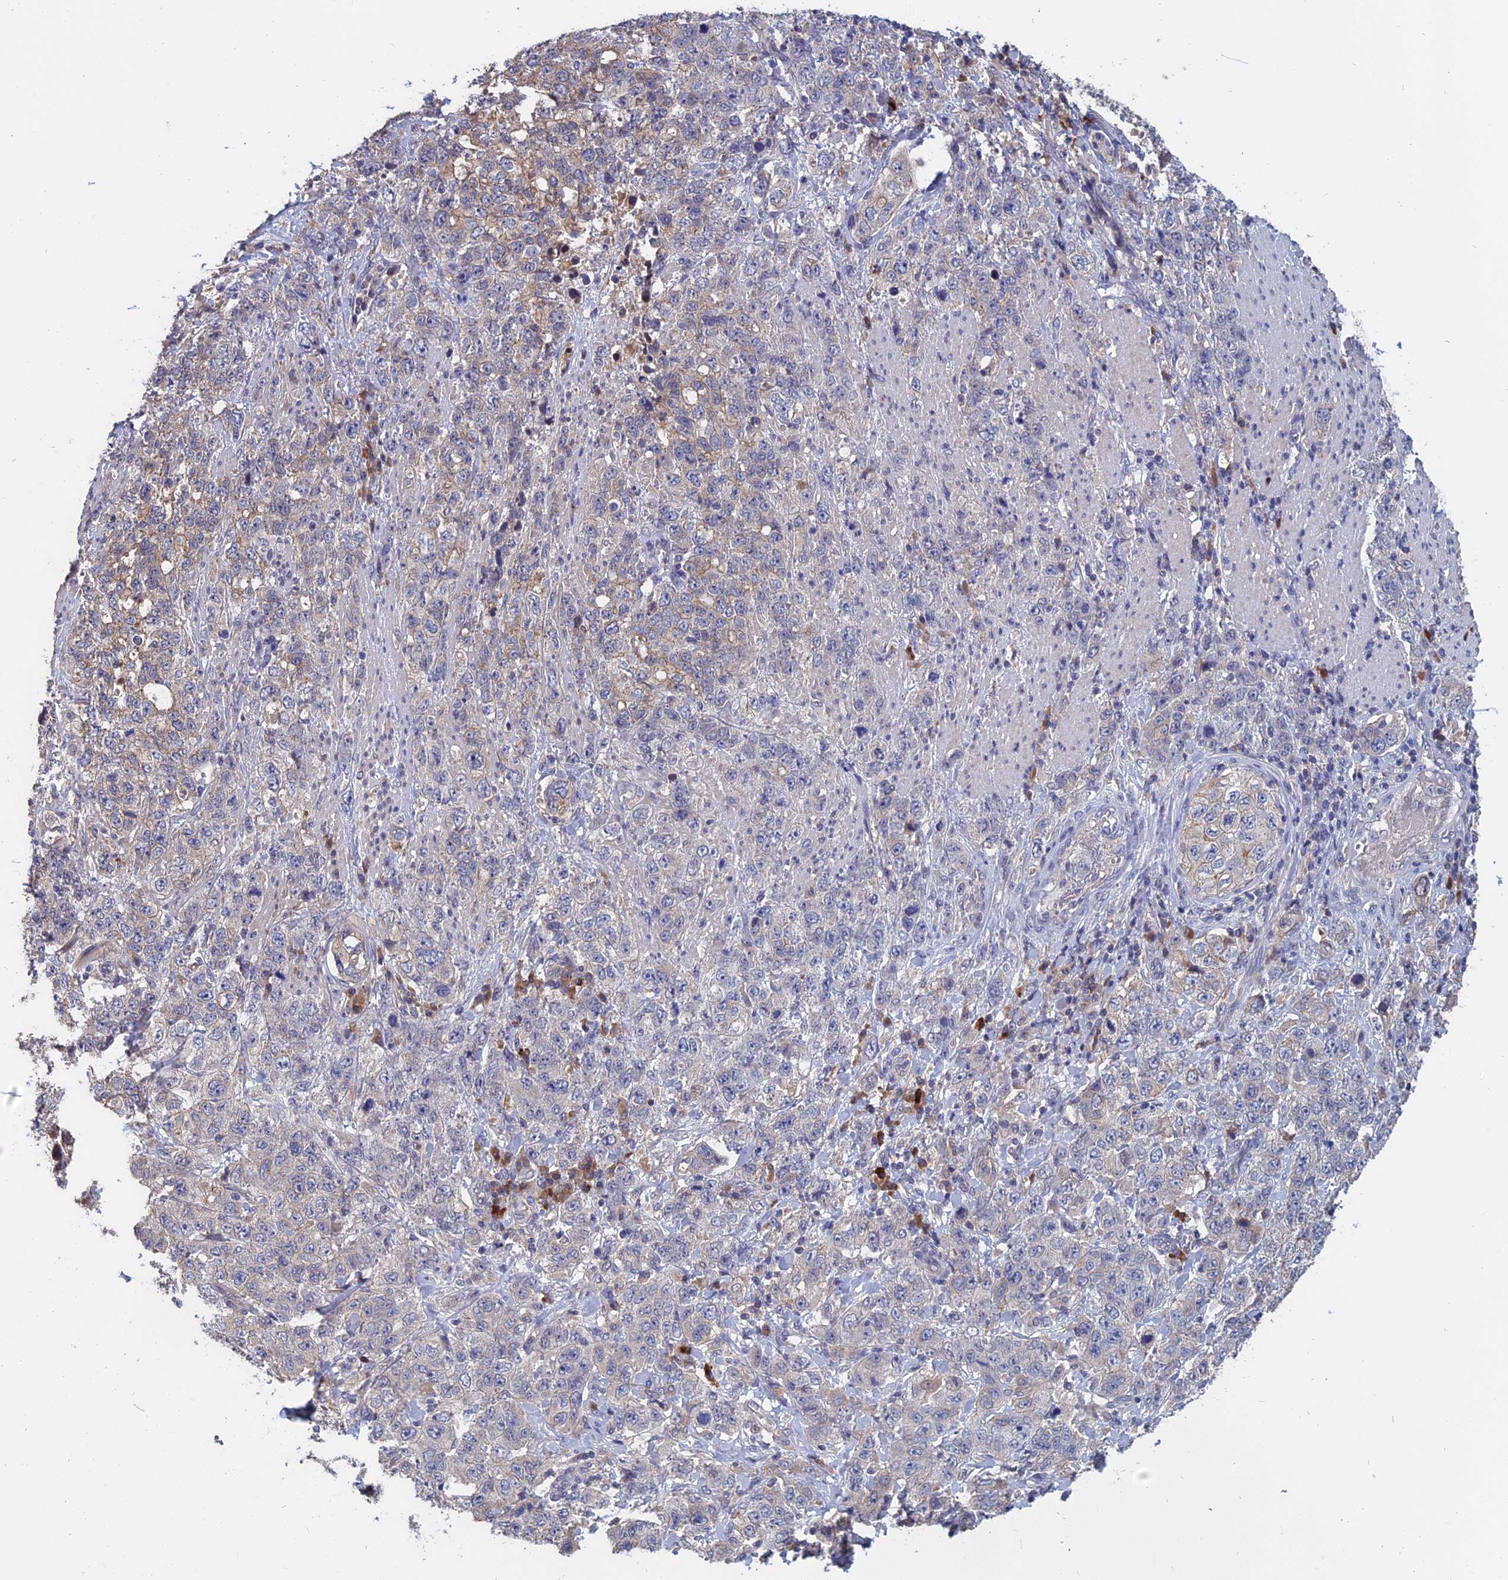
{"staining": {"intensity": "negative", "quantity": "none", "location": "none"}, "tissue": "stomach cancer", "cell_type": "Tumor cells", "image_type": "cancer", "snomed": [{"axis": "morphology", "description": "Adenocarcinoma, NOS"}, {"axis": "topography", "description": "Stomach"}], "caption": "This is a image of IHC staining of adenocarcinoma (stomach), which shows no positivity in tumor cells. (DAB immunohistochemistry visualized using brightfield microscopy, high magnification).", "gene": "SLC33A1", "patient": {"sex": "male", "age": 48}}